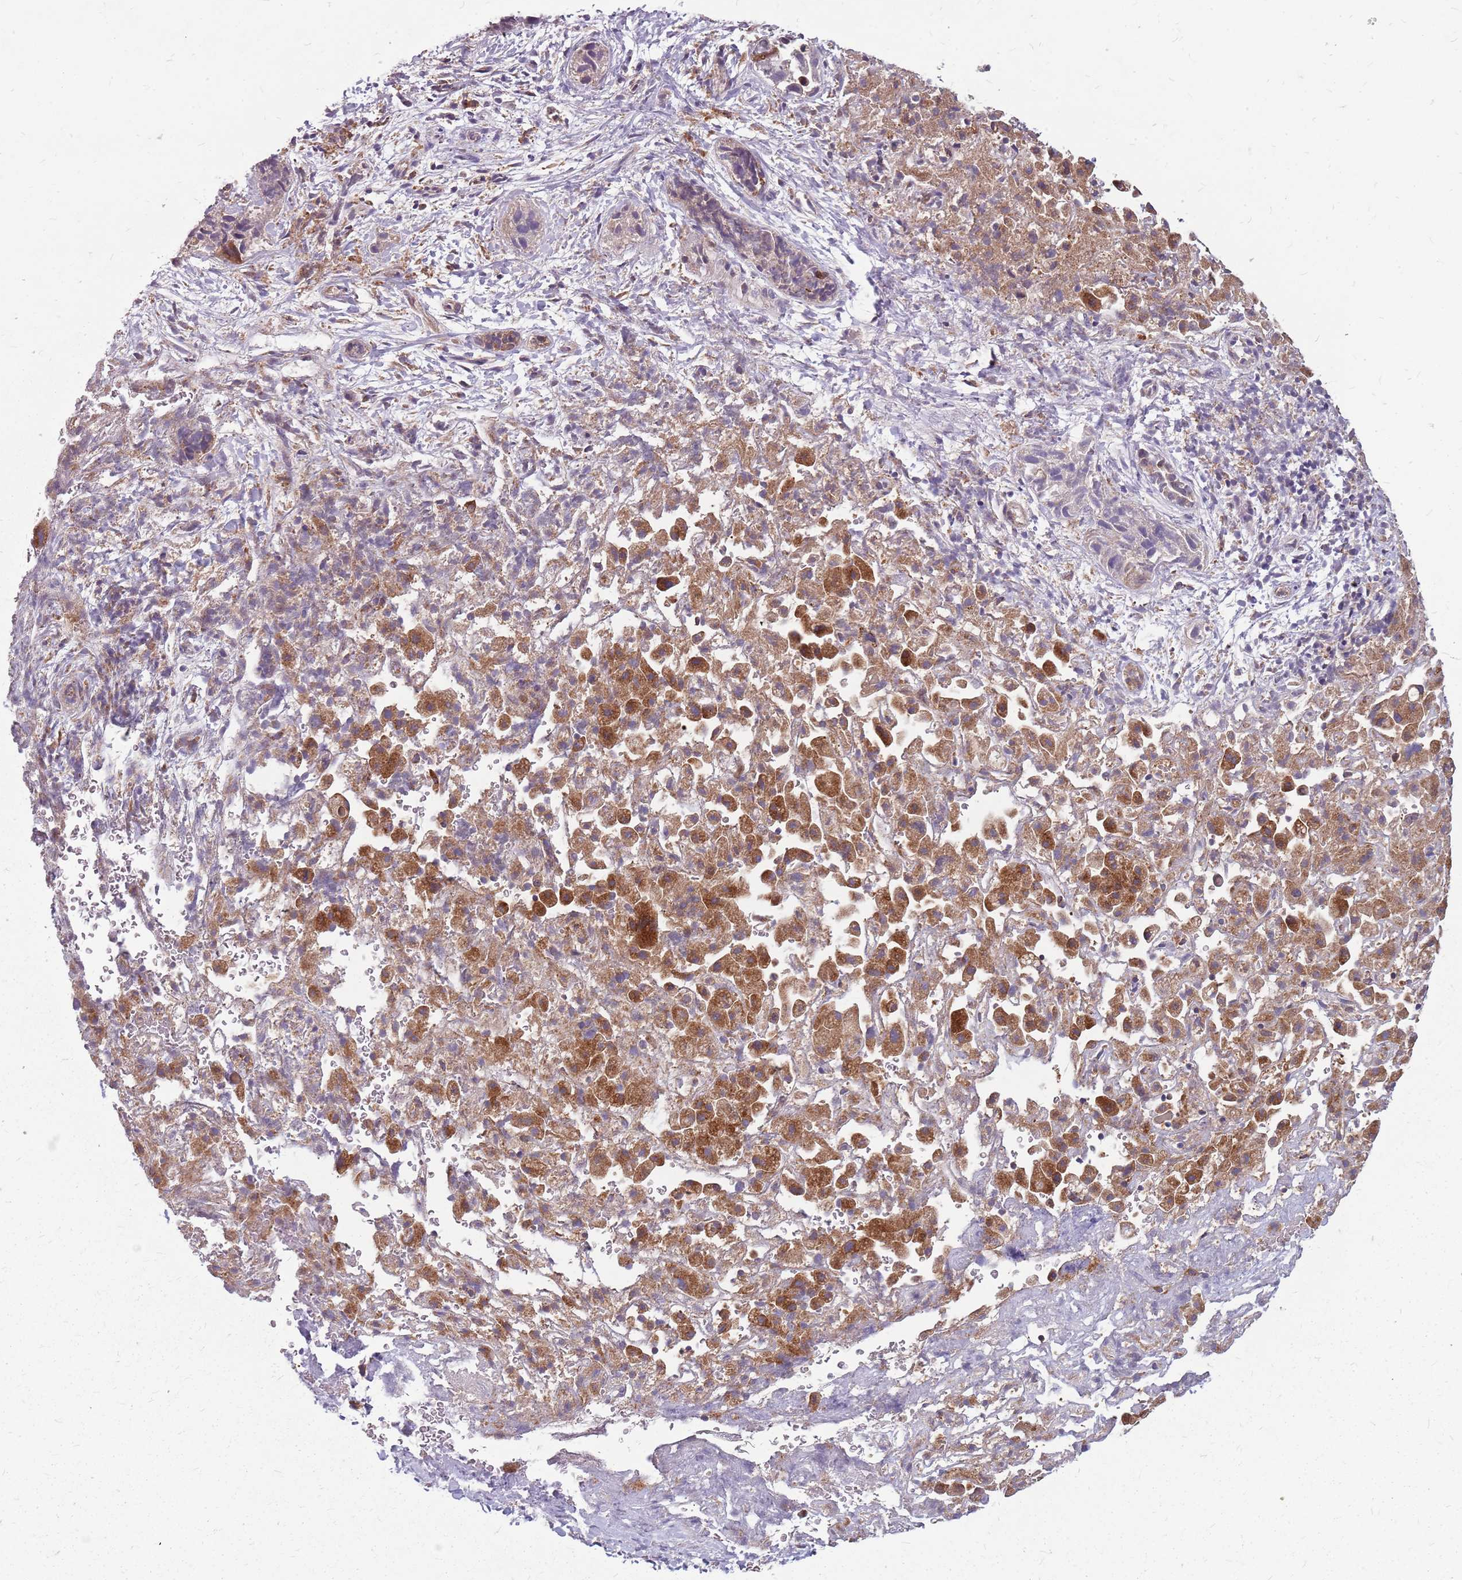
{"staining": {"intensity": "moderate", "quantity": ">75%", "location": "cytoplasmic/membranous"}, "tissue": "liver cancer", "cell_type": "Tumor cells", "image_type": "cancer", "snomed": [{"axis": "morphology", "description": "Cholangiocarcinoma"}, {"axis": "topography", "description": "Liver"}], "caption": "Immunohistochemistry (IHC) image of cholangiocarcinoma (liver) stained for a protein (brown), which displays medium levels of moderate cytoplasmic/membranous expression in about >75% of tumor cells.", "gene": "NME4", "patient": {"sex": "female", "age": 52}}